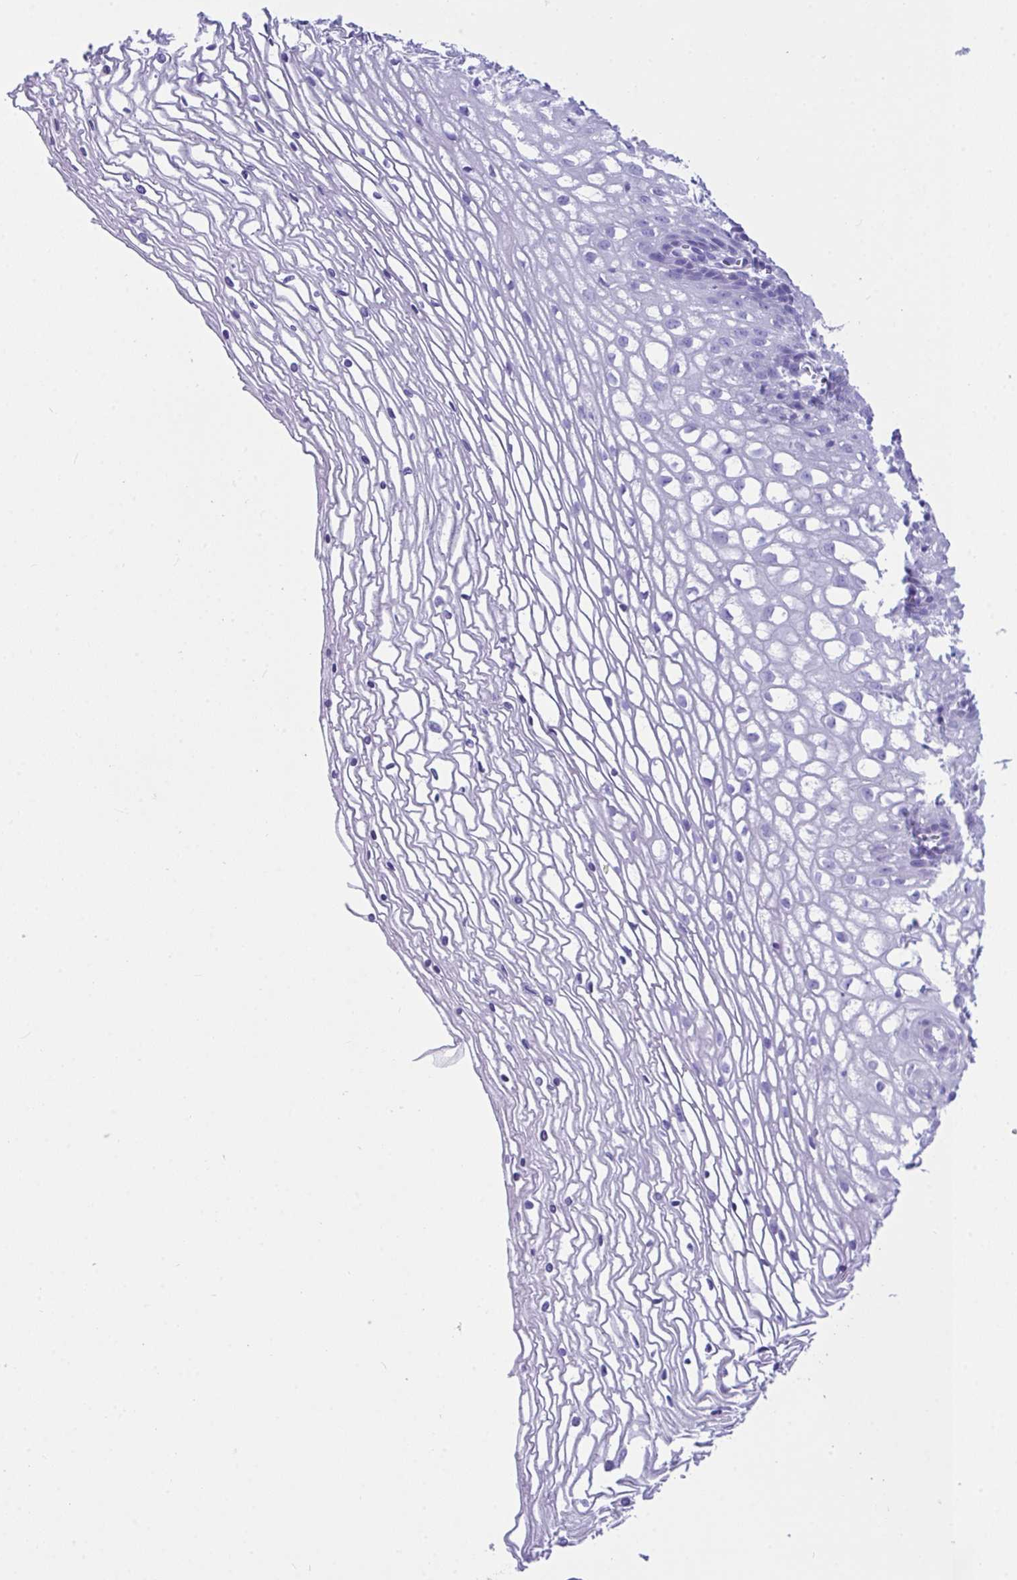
{"staining": {"intensity": "negative", "quantity": "none", "location": "none"}, "tissue": "cervix", "cell_type": "Glandular cells", "image_type": "normal", "snomed": [{"axis": "morphology", "description": "Normal tissue, NOS"}, {"axis": "topography", "description": "Cervix"}], "caption": "The histopathology image demonstrates no significant expression in glandular cells of cervix. (Immunohistochemistry (ihc), brightfield microscopy, high magnification).", "gene": "BEST4", "patient": {"sex": "female", "age": 36}}